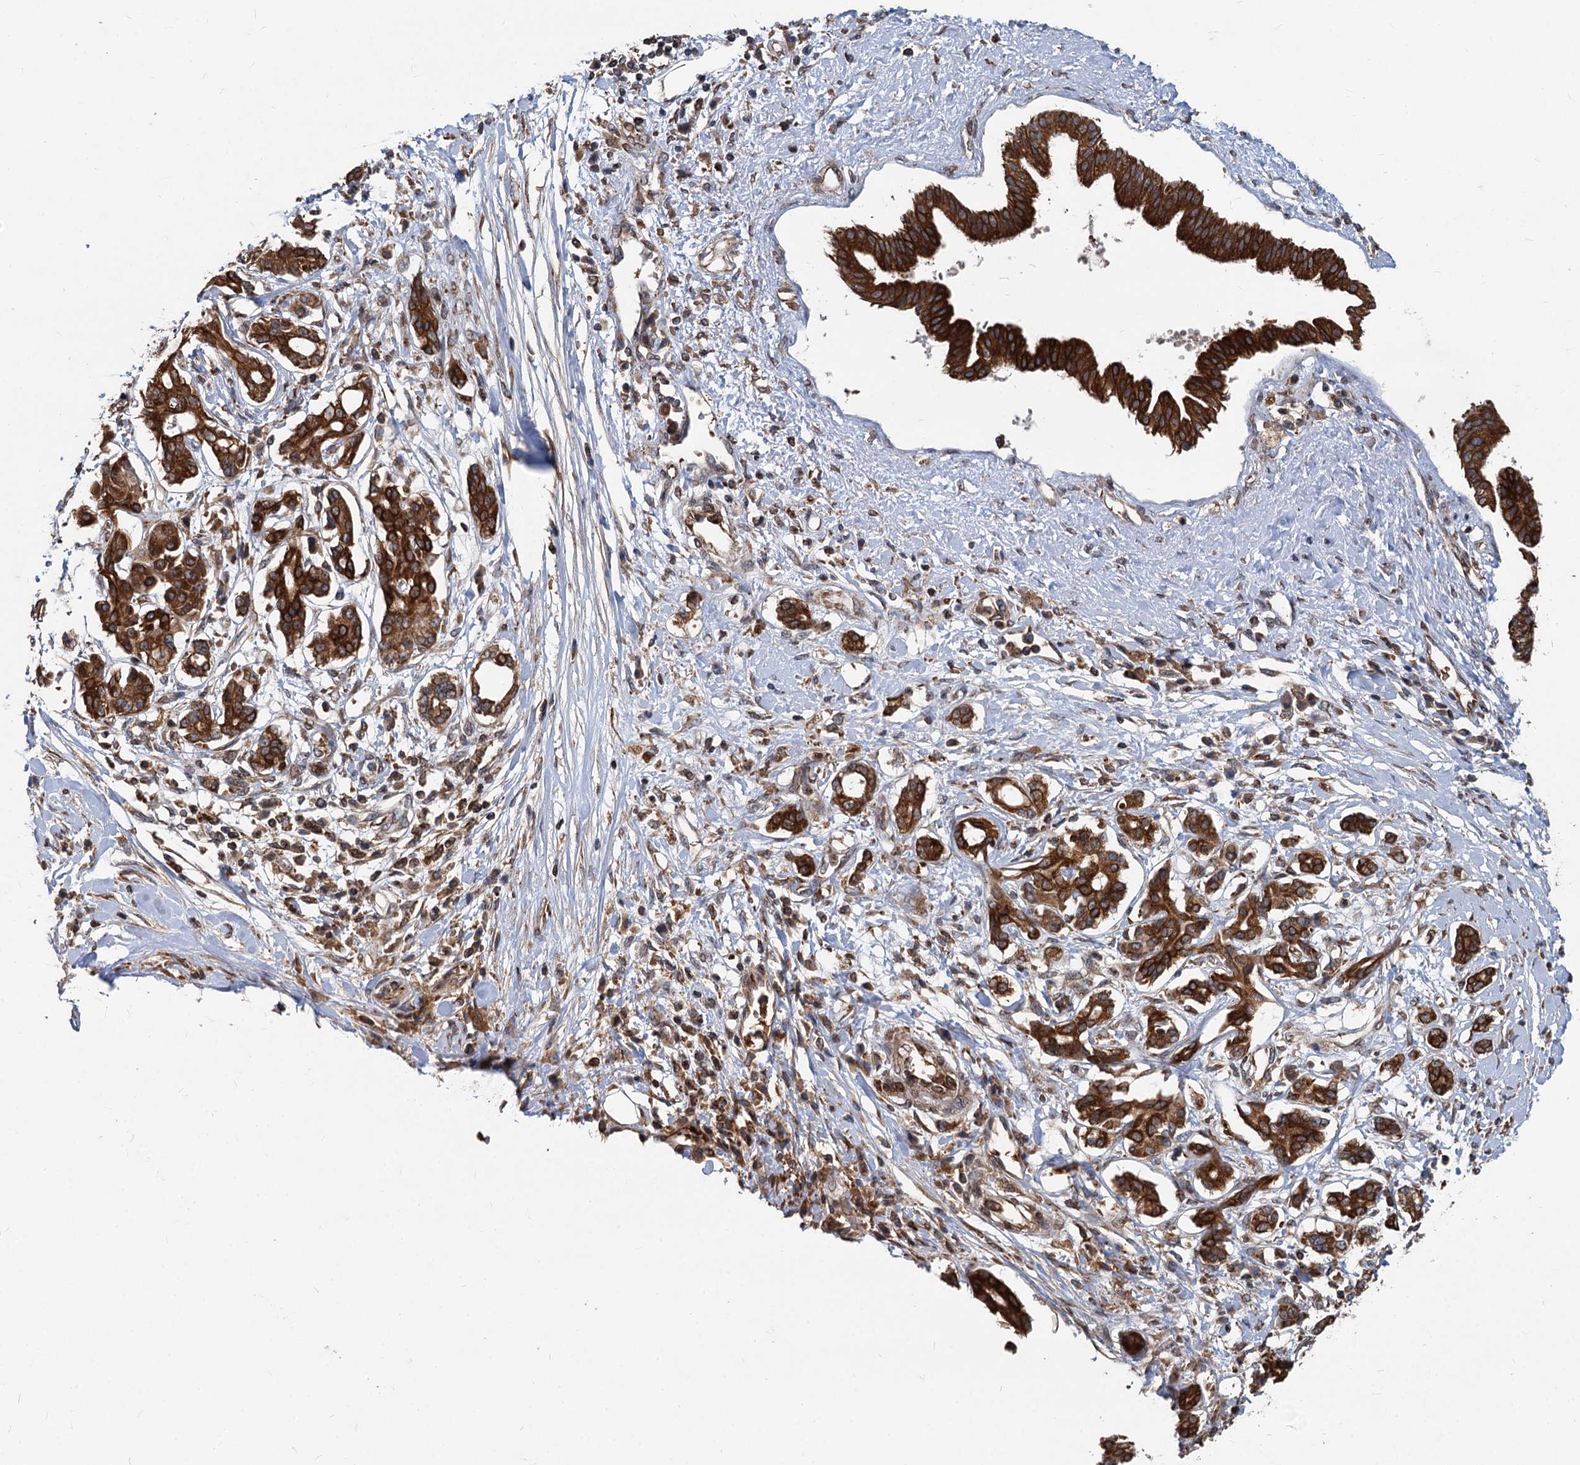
{"staining": {"intensity": "strong", "quantity": ">75%", "location": "cytoplasmic/membranous"}, "tissue": "pancreatic cancer", "cell_type": "Tumor cells", "image_type": "cancer", "snomed": [{"axis": "morphology", "description": "Inflammation, NOS"}, {"axis": "morphology", "description": "Adenocarcinoma, NOS"}, {"axis": "topography", "description": "Pancreas"}], "caption": "A high-resolution micrograph shows IHC staining of pancreatic adenocarcinoma, which shows strong cytoplasmic/membranous expression in about >75% of tumor cells.", "gene": "STIM1", "patient": {"sex": "female", "age": 56}}